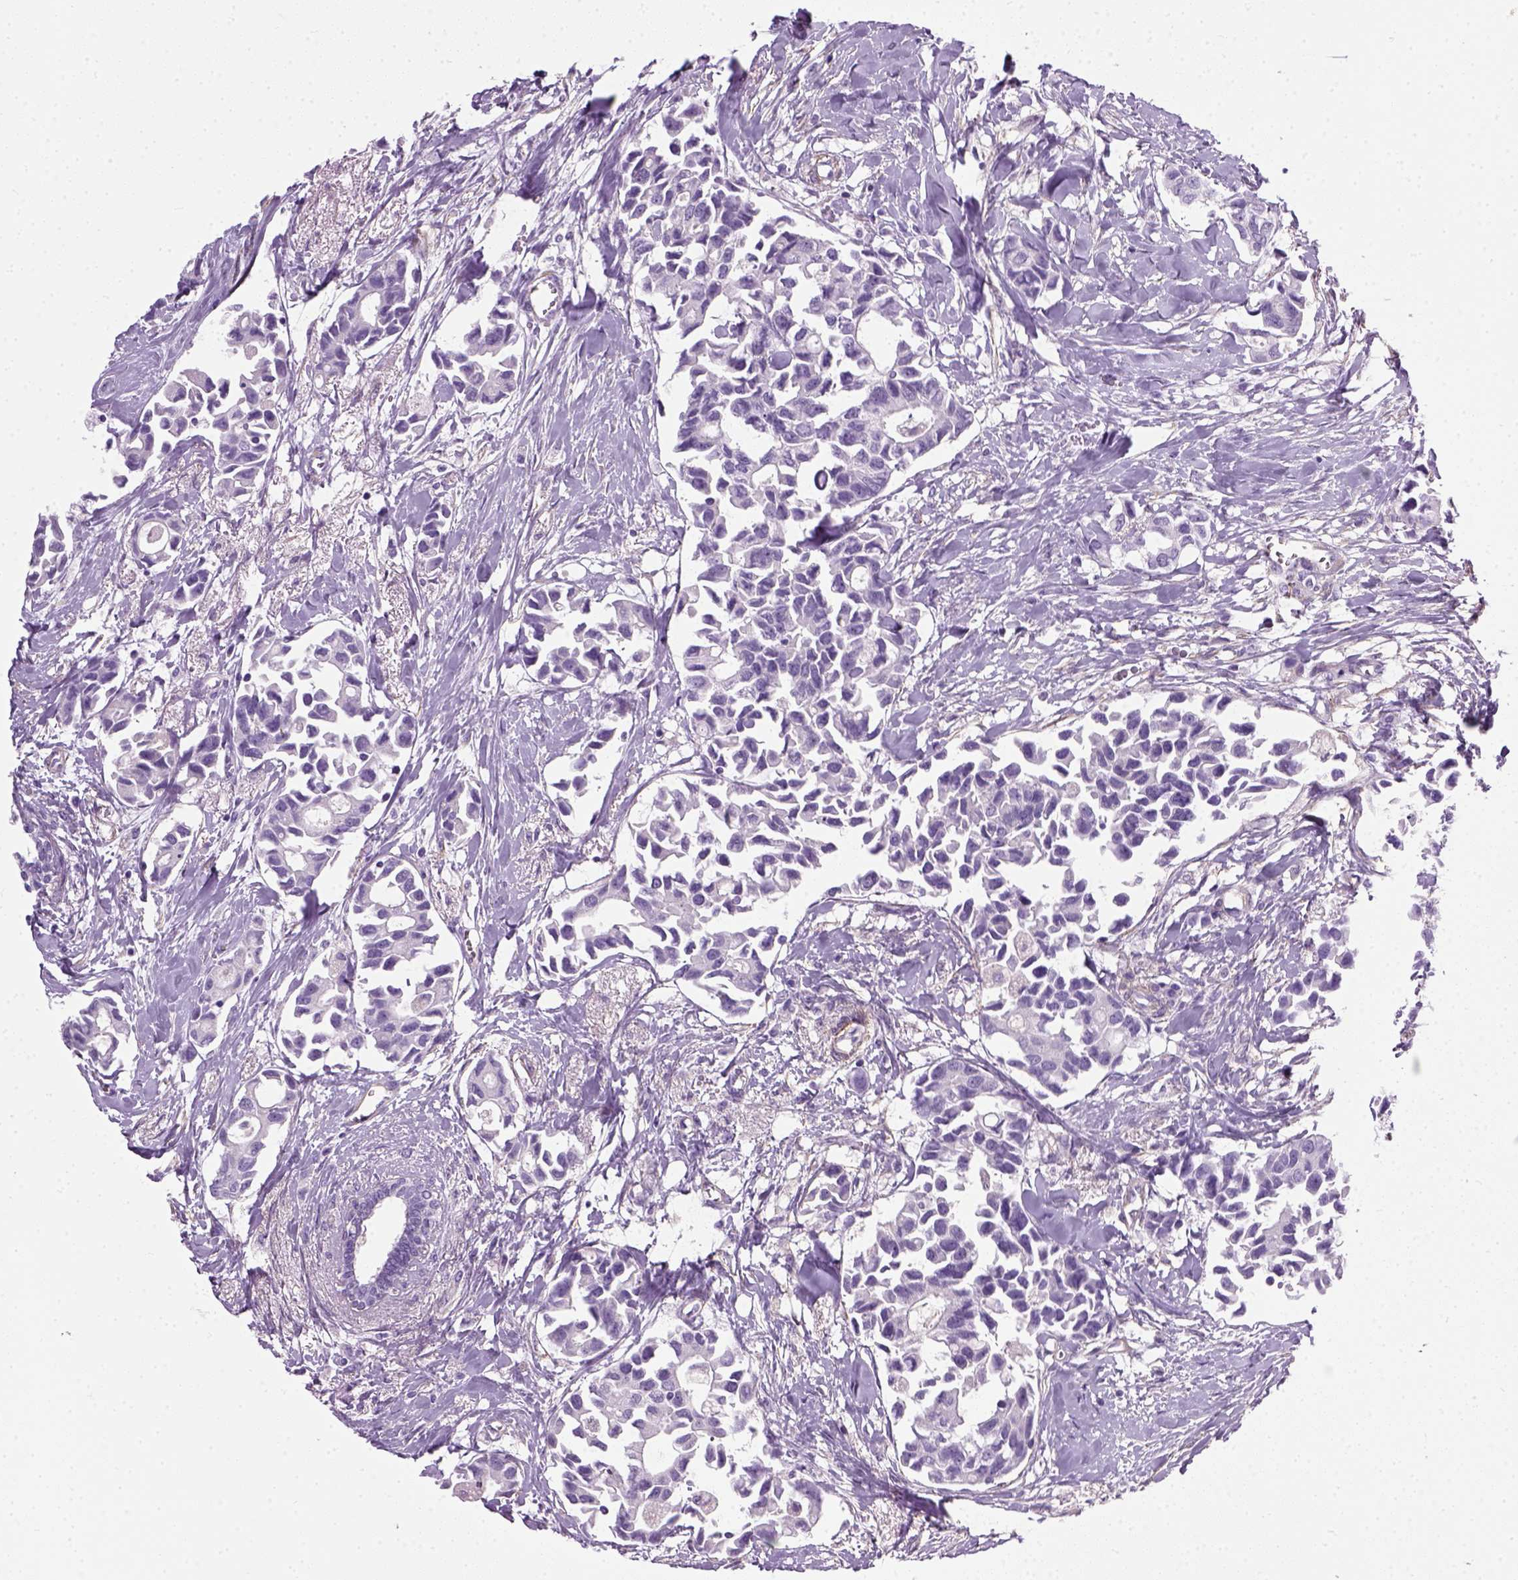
{"staining": {"intensity": "negative", "quantity": "none", "location": "none"}, "tissue": "breast cancer", "cell_type": "Tumor cells", "image_type": "cancer", "snomed": [{"axis": "morphology", "description": "Duct carcinoma"}, {"axis": "topography", "description": "Breast"}], "caption": "Tumor cells are negative for protein expression in human breast cancer.", "gene": "FAM161A", "patient": {"sex": "female", "age": 83}}